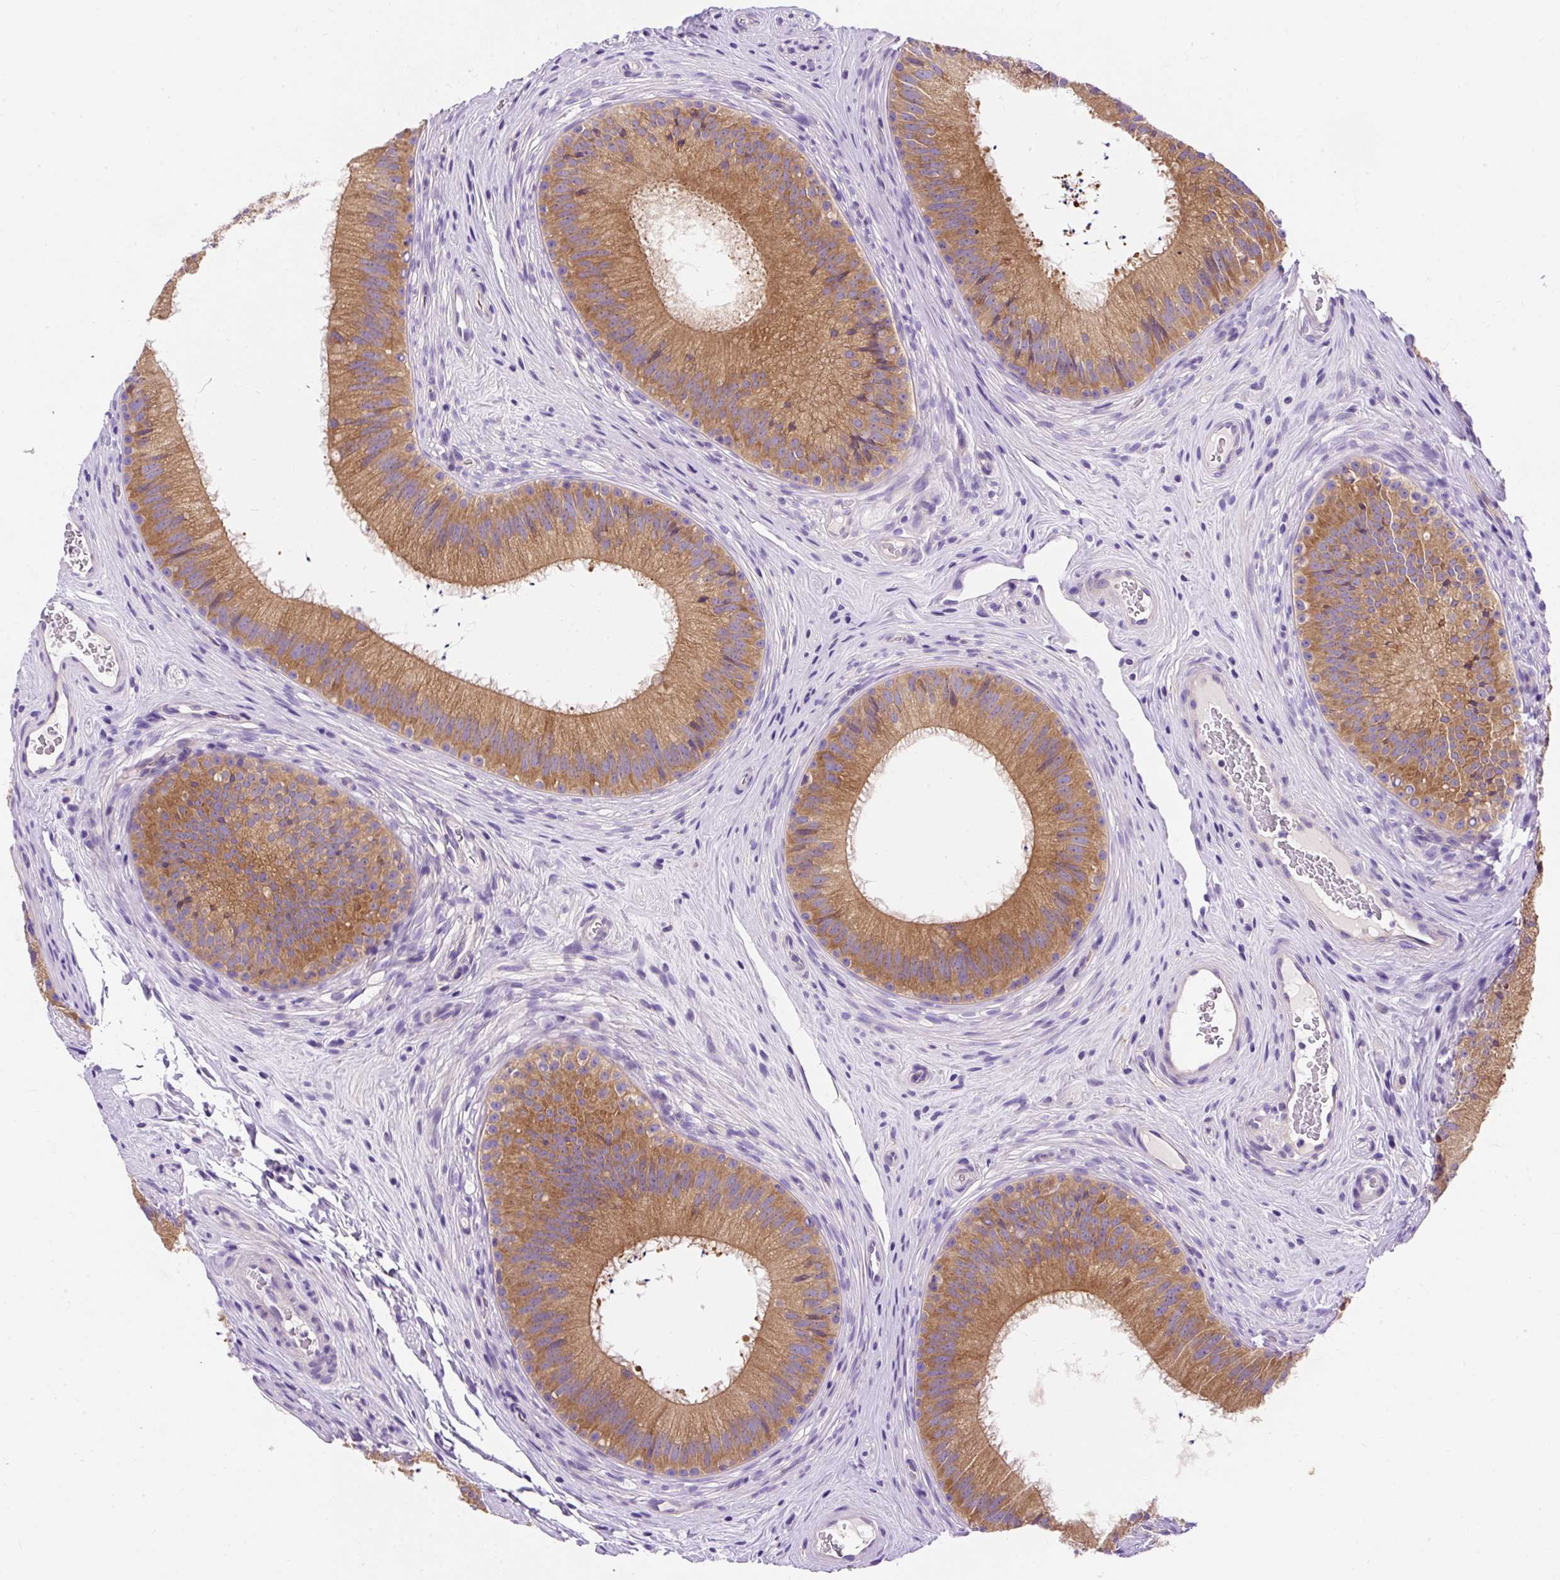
{"staining": {"intensity": "strong", "quantity": ">75%", "location": "cytoplasmic/membranous"}, "tissue": "epididymis", "cell_type": "Glandular cells", "image_type": "normal", "snomed": [{"axis": "morphology", "description": "Normal tissue, NOS"}, {"axis": "topography", "description": "Epididymis"}], "caption": "Protein analysis of normal epididymis demonstrates strong cytoplasmic/membranous positivity in approximately >75% of glandular cells. The protein is shown in brown color, while the nuclei are stained blue.", "gene": "OR4K15", "patient": {"sex": "male", "age": 24}}